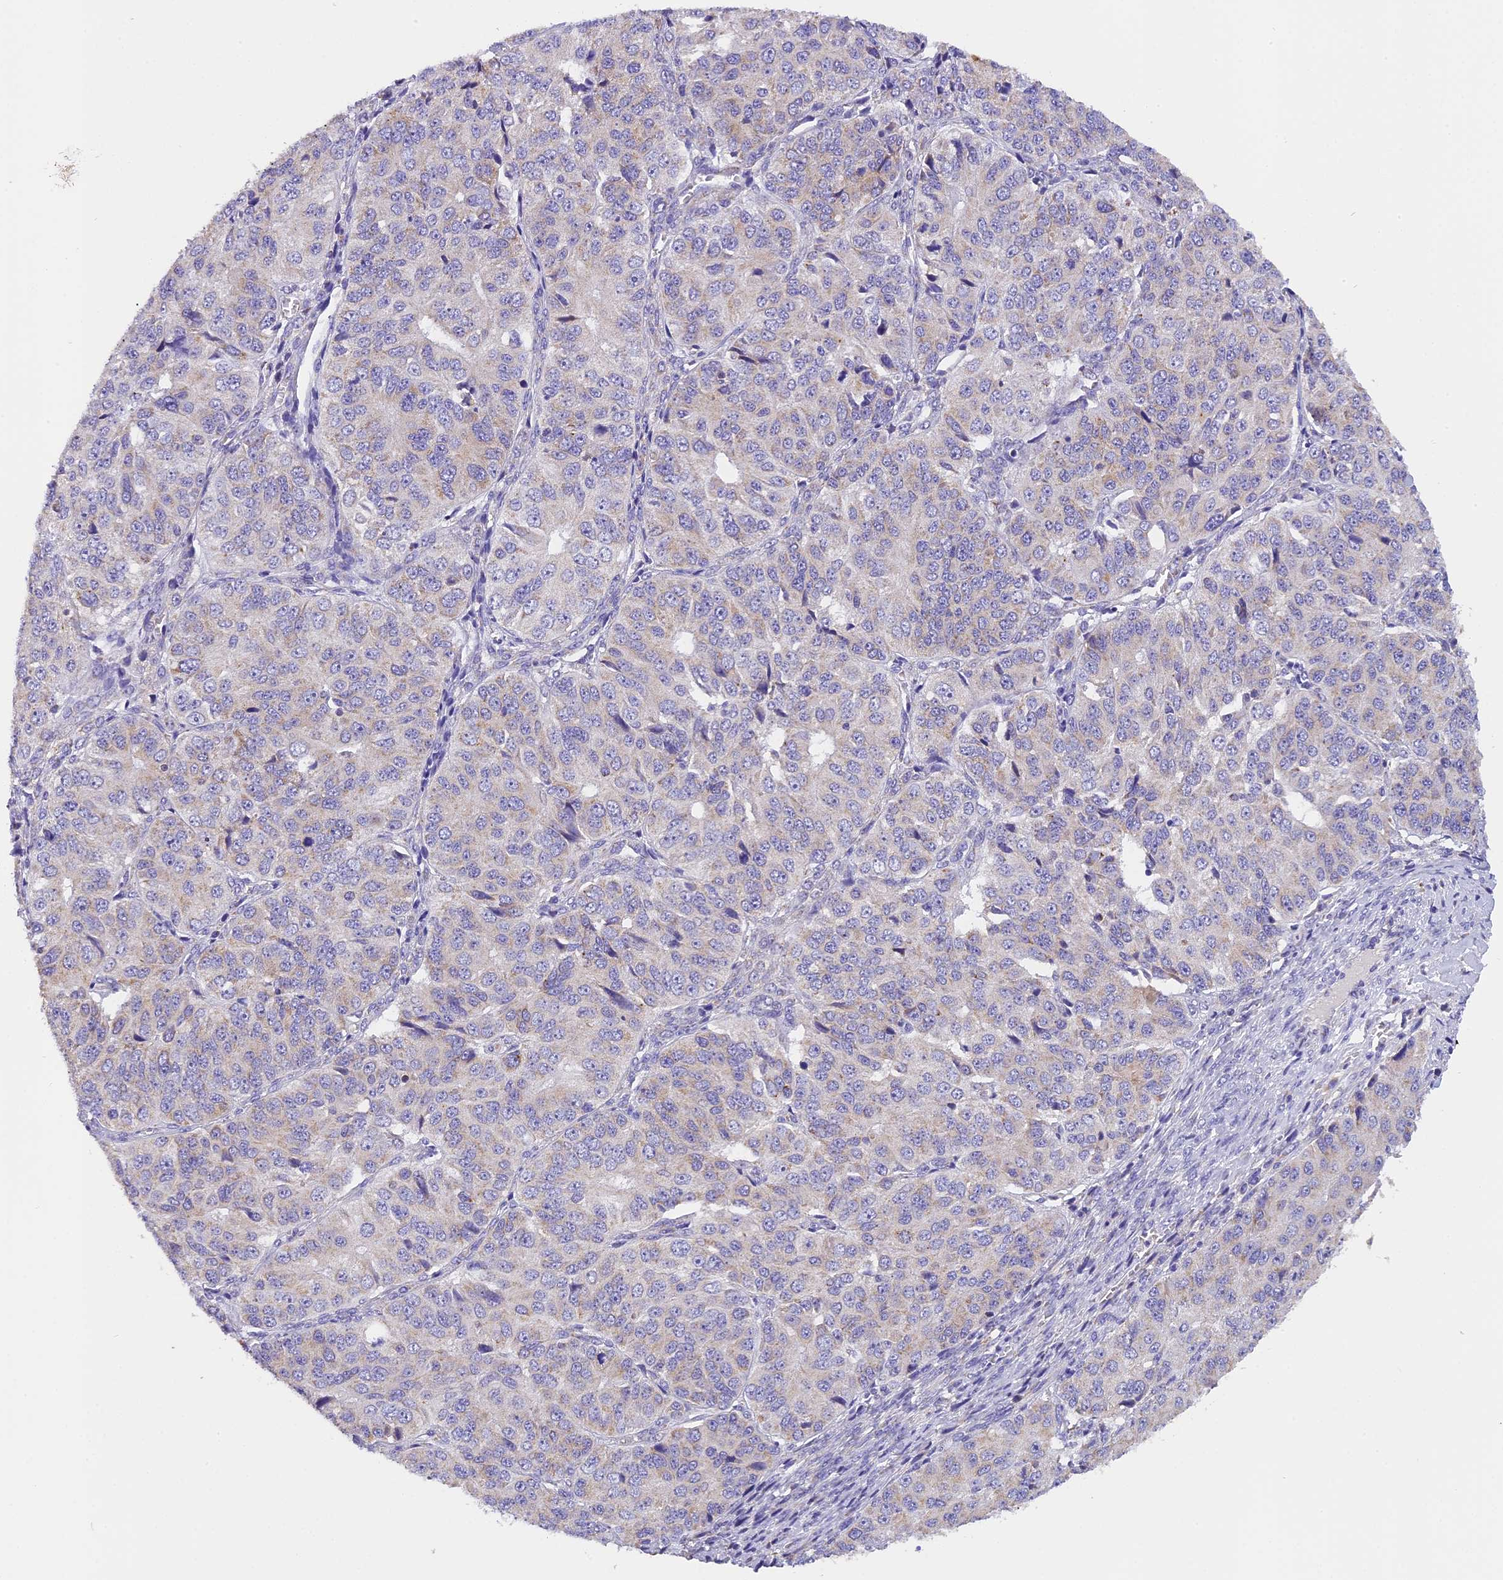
{"staining": {"intensity": "negative", "quantity": "none", "location": "none"}, "tissue": "ovarian cancer", "cell_type": "Tumor cells", "image_type": "cancer", "snomed": [{"axis": "morphology", "description": "Carcinoma, endometroid"}, {"axis": "topography", "description": "Ovary"}], "caption": "High magnification brightfield microscopy of ovarian cancer (endometroid carcinoma) stained with DAB (3,3'-diaminobenzidine) (brown) and counterstained with hematoxylin (blue): tumor cells show no significant positivity. (DAB immunohistochemistry visualized using brightfield microscopy, high magnification).", "gene": "MGME1", "patient": {"sex": "female", "age": 51}}